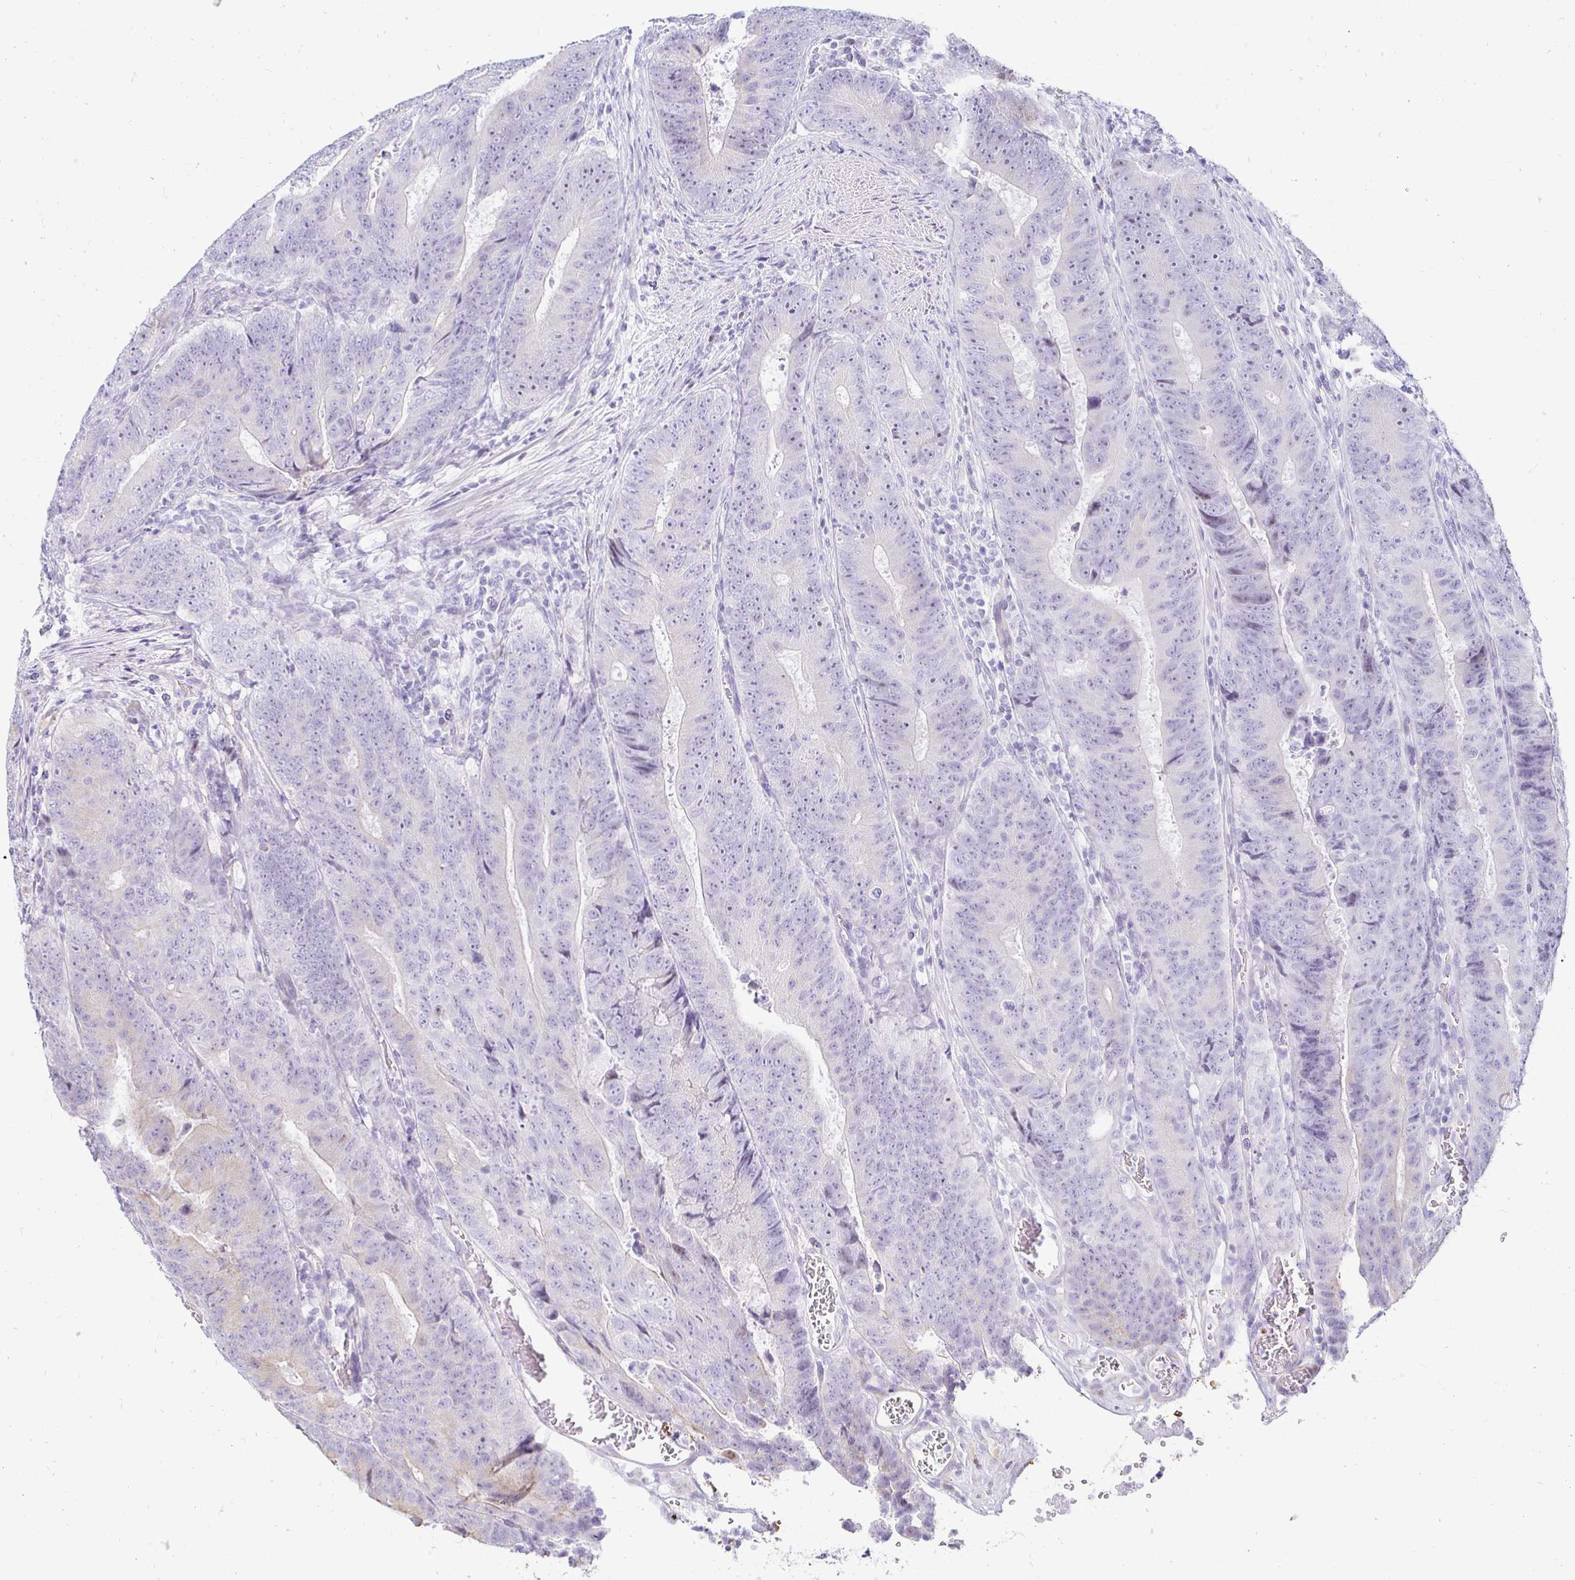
{"staining": {"intensity": "negative", "quantity": "none", "location": "none"}, "tissue": "colorectal cancer", "cell_type": "Tumor cells", "image_type": "cancer", "snomed": [{"axis": "morphology", "description": "Adenocarcinoma, NOS"}, {"axis": "topography", "description": "Colon"}], "caption": "Immunohistochemistry of human adenocarcinoma (colorectal) exhibits no expression in tumor cells.", "gene": "CAPSL", "patient": {"sex": "female", "age": 48}}